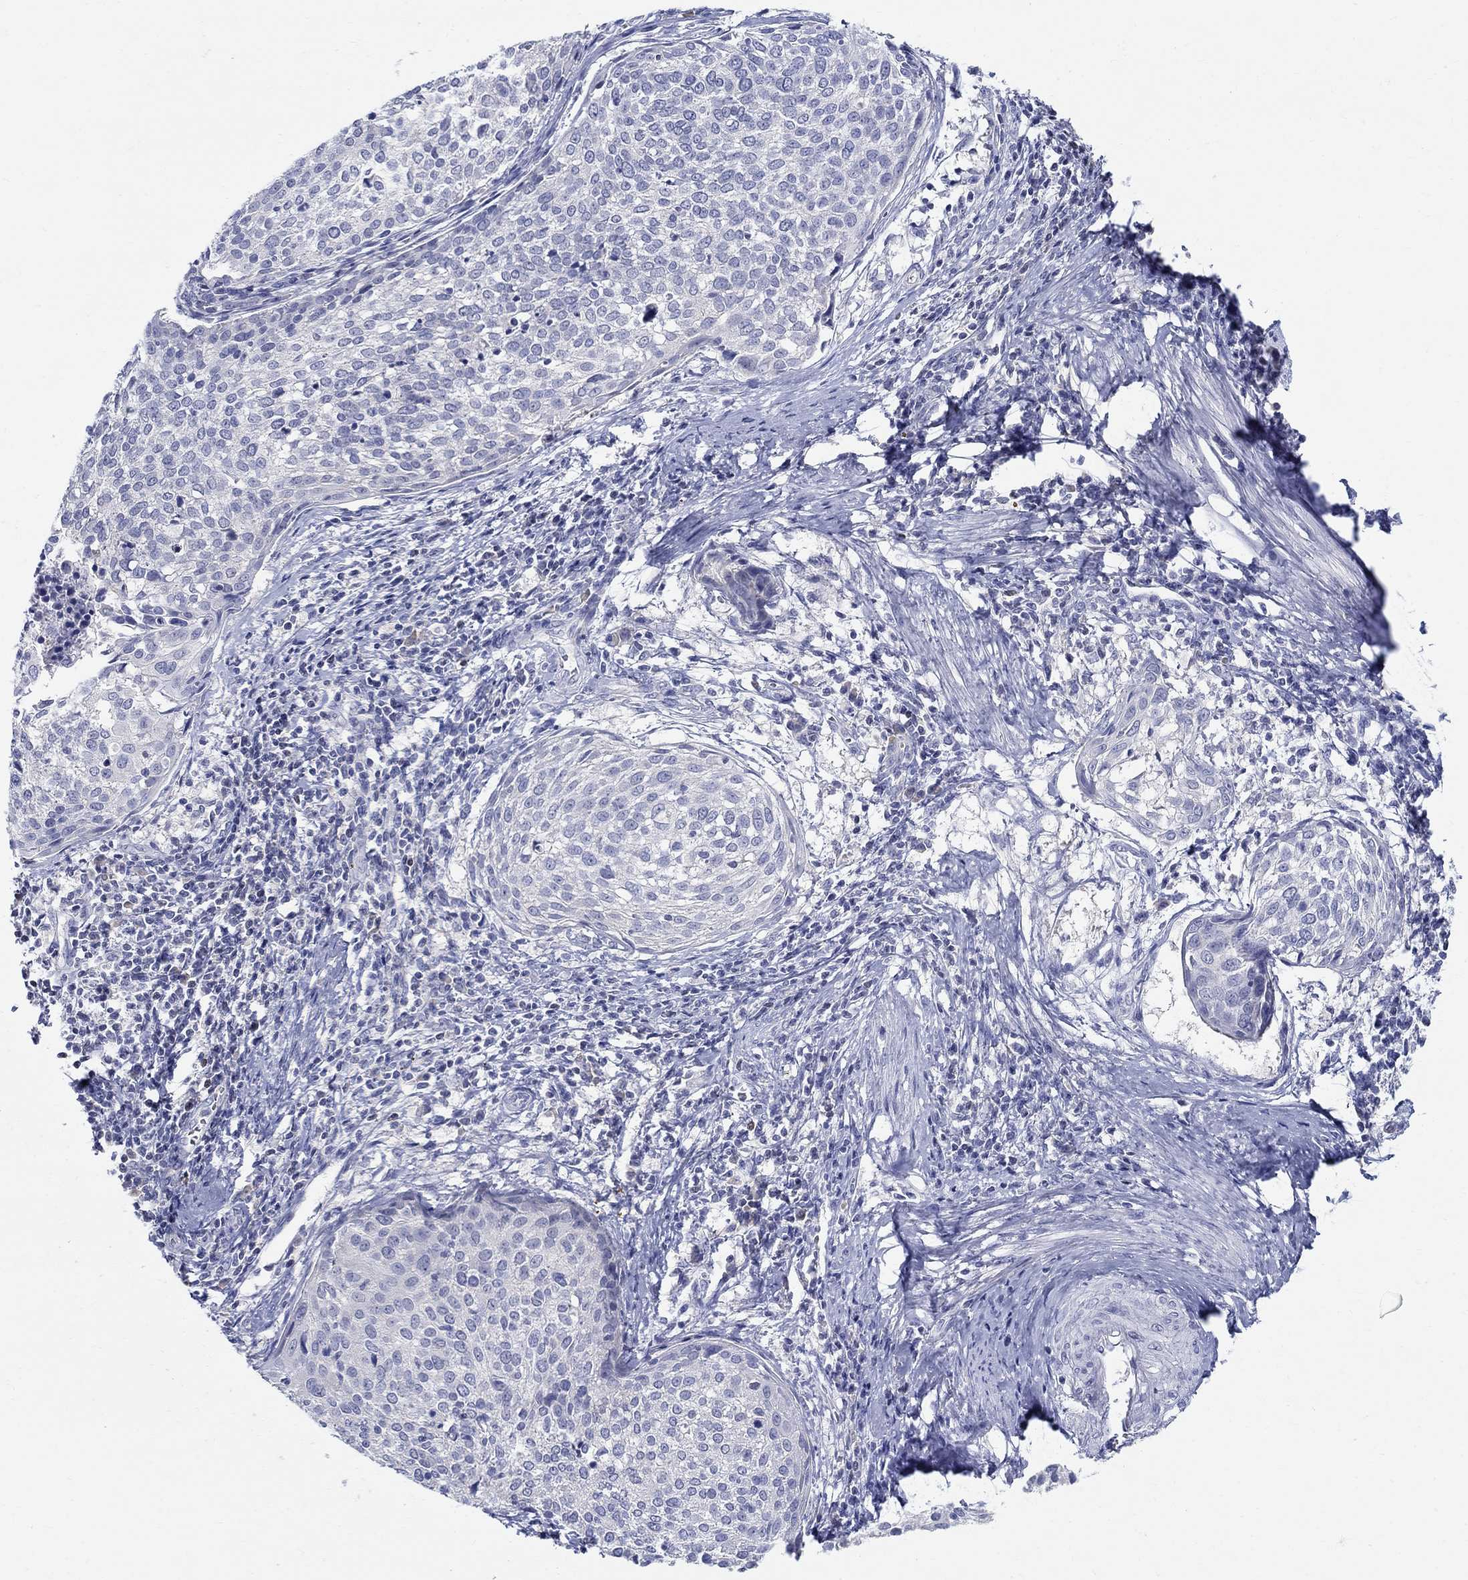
{"staining": {"intensity": "negative", "quantity": "none", "location": "none"}, "tissue": "cervical cancer", "cell_type": "Tumor cells", "image_type": "cancer", "snomed": [{"axis": "morphology", "description": "Squamous cell carcinoma, NOS"}, {"axis": "topography", "description": "Cervix"}], "caption": "An image of cervical squamous cell carcinoma stained for a protein shows no brown staining in tumor cells.", "gene": "CRYGD", "patient": {"sex": "female", "age": 39}}